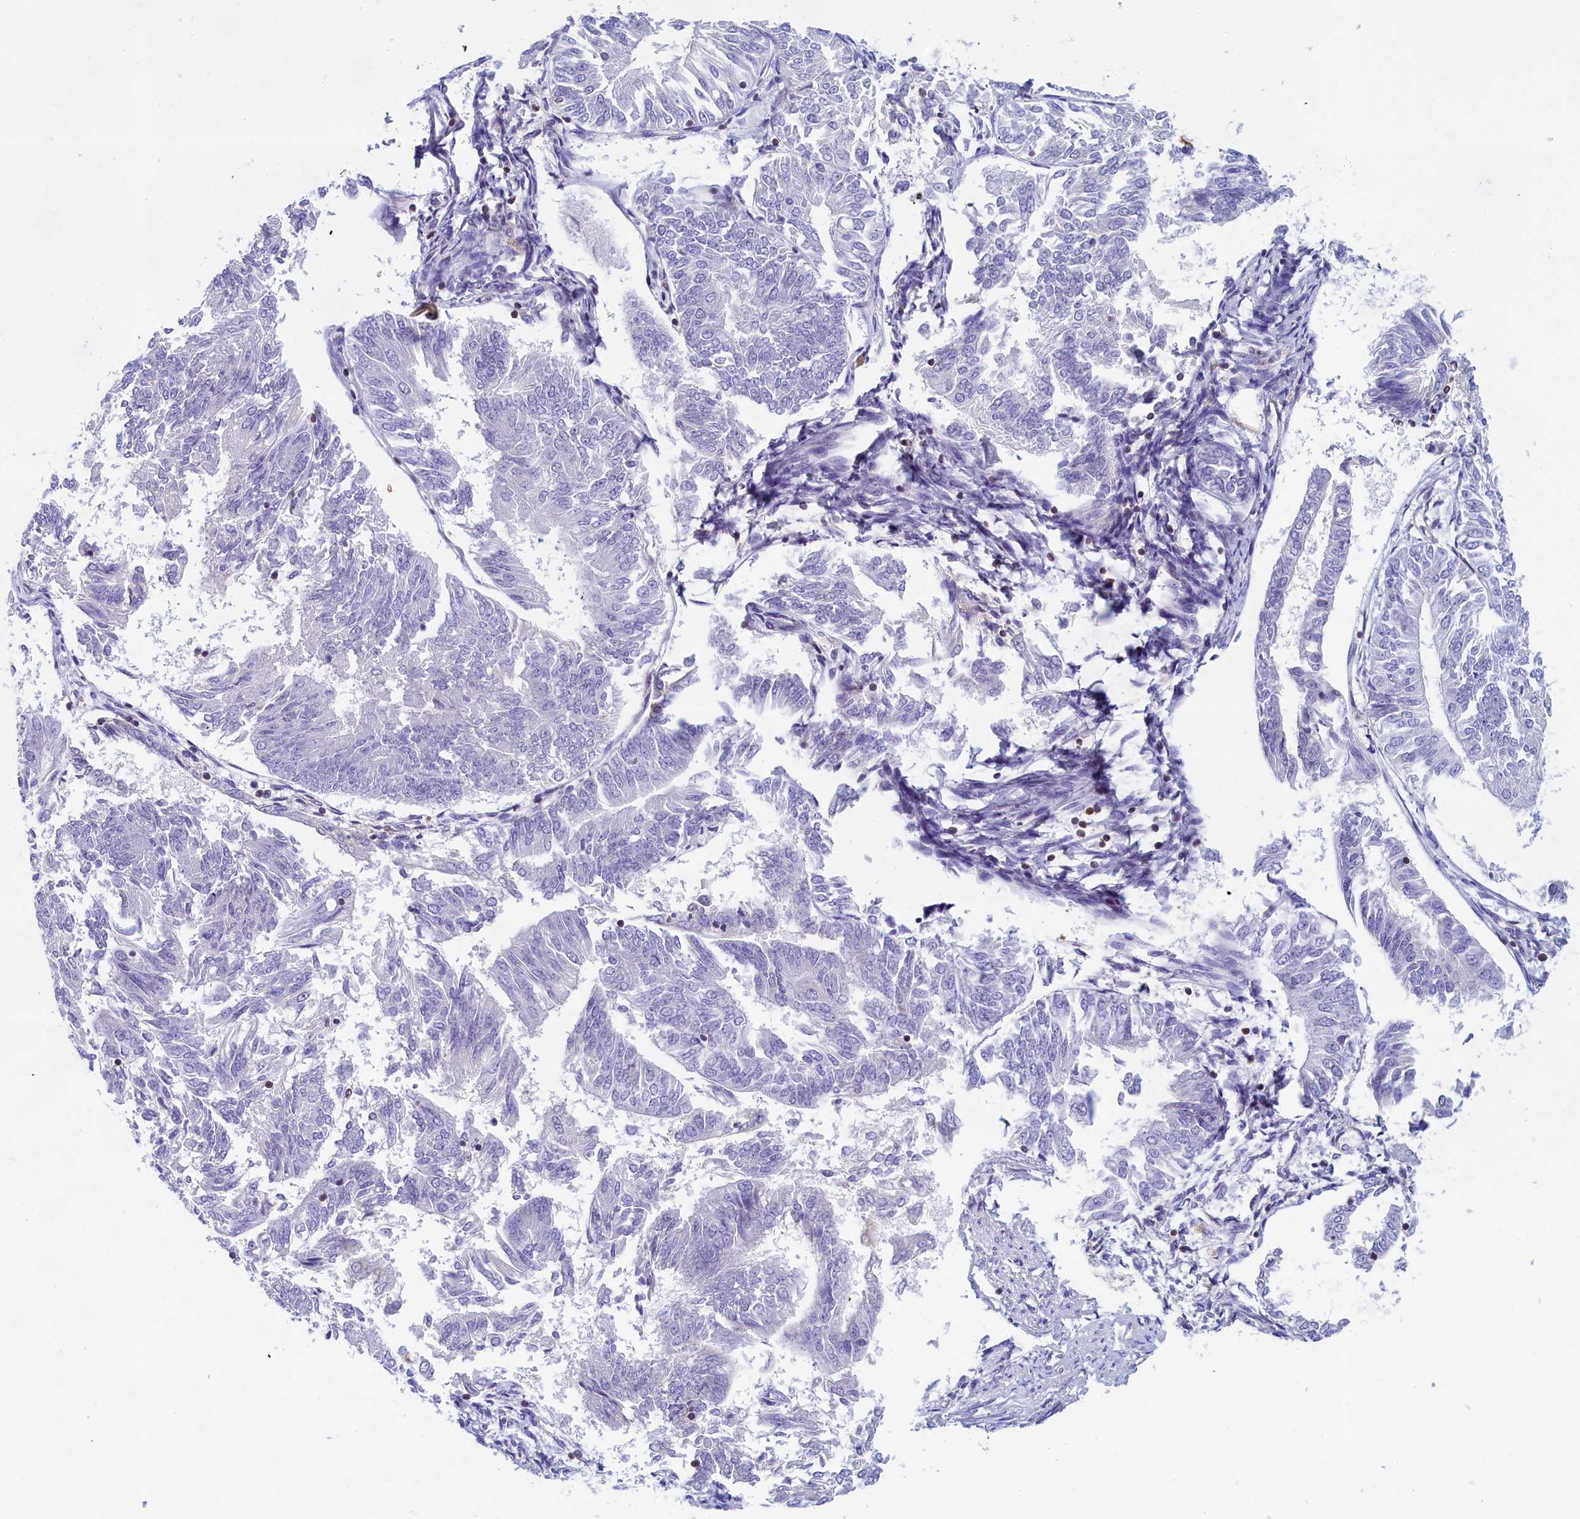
{"staining": {"intensity": "negative", "quantity": "none", "location": "none"}, "tissue": "endometrial cancer", "cell_type": "Tumor cells", "image_type": "cancer", "snomed": [{"axis": "morphology", "description": "Adenocarcinoma, NOS"}, {"axis": "topography", "description": "Endometrium"}], "caption": "Histopathology image shows no significant protein positivity in tumor cells of adenocarcinoma (endometrial). (DAB (3,3'-diaminobenzidine) immunohistochemistry visualized using brightfield microscopy, high magnification).", "gene": "TRAF3IP3", "patient": {"sex": "female", "age": 58}}